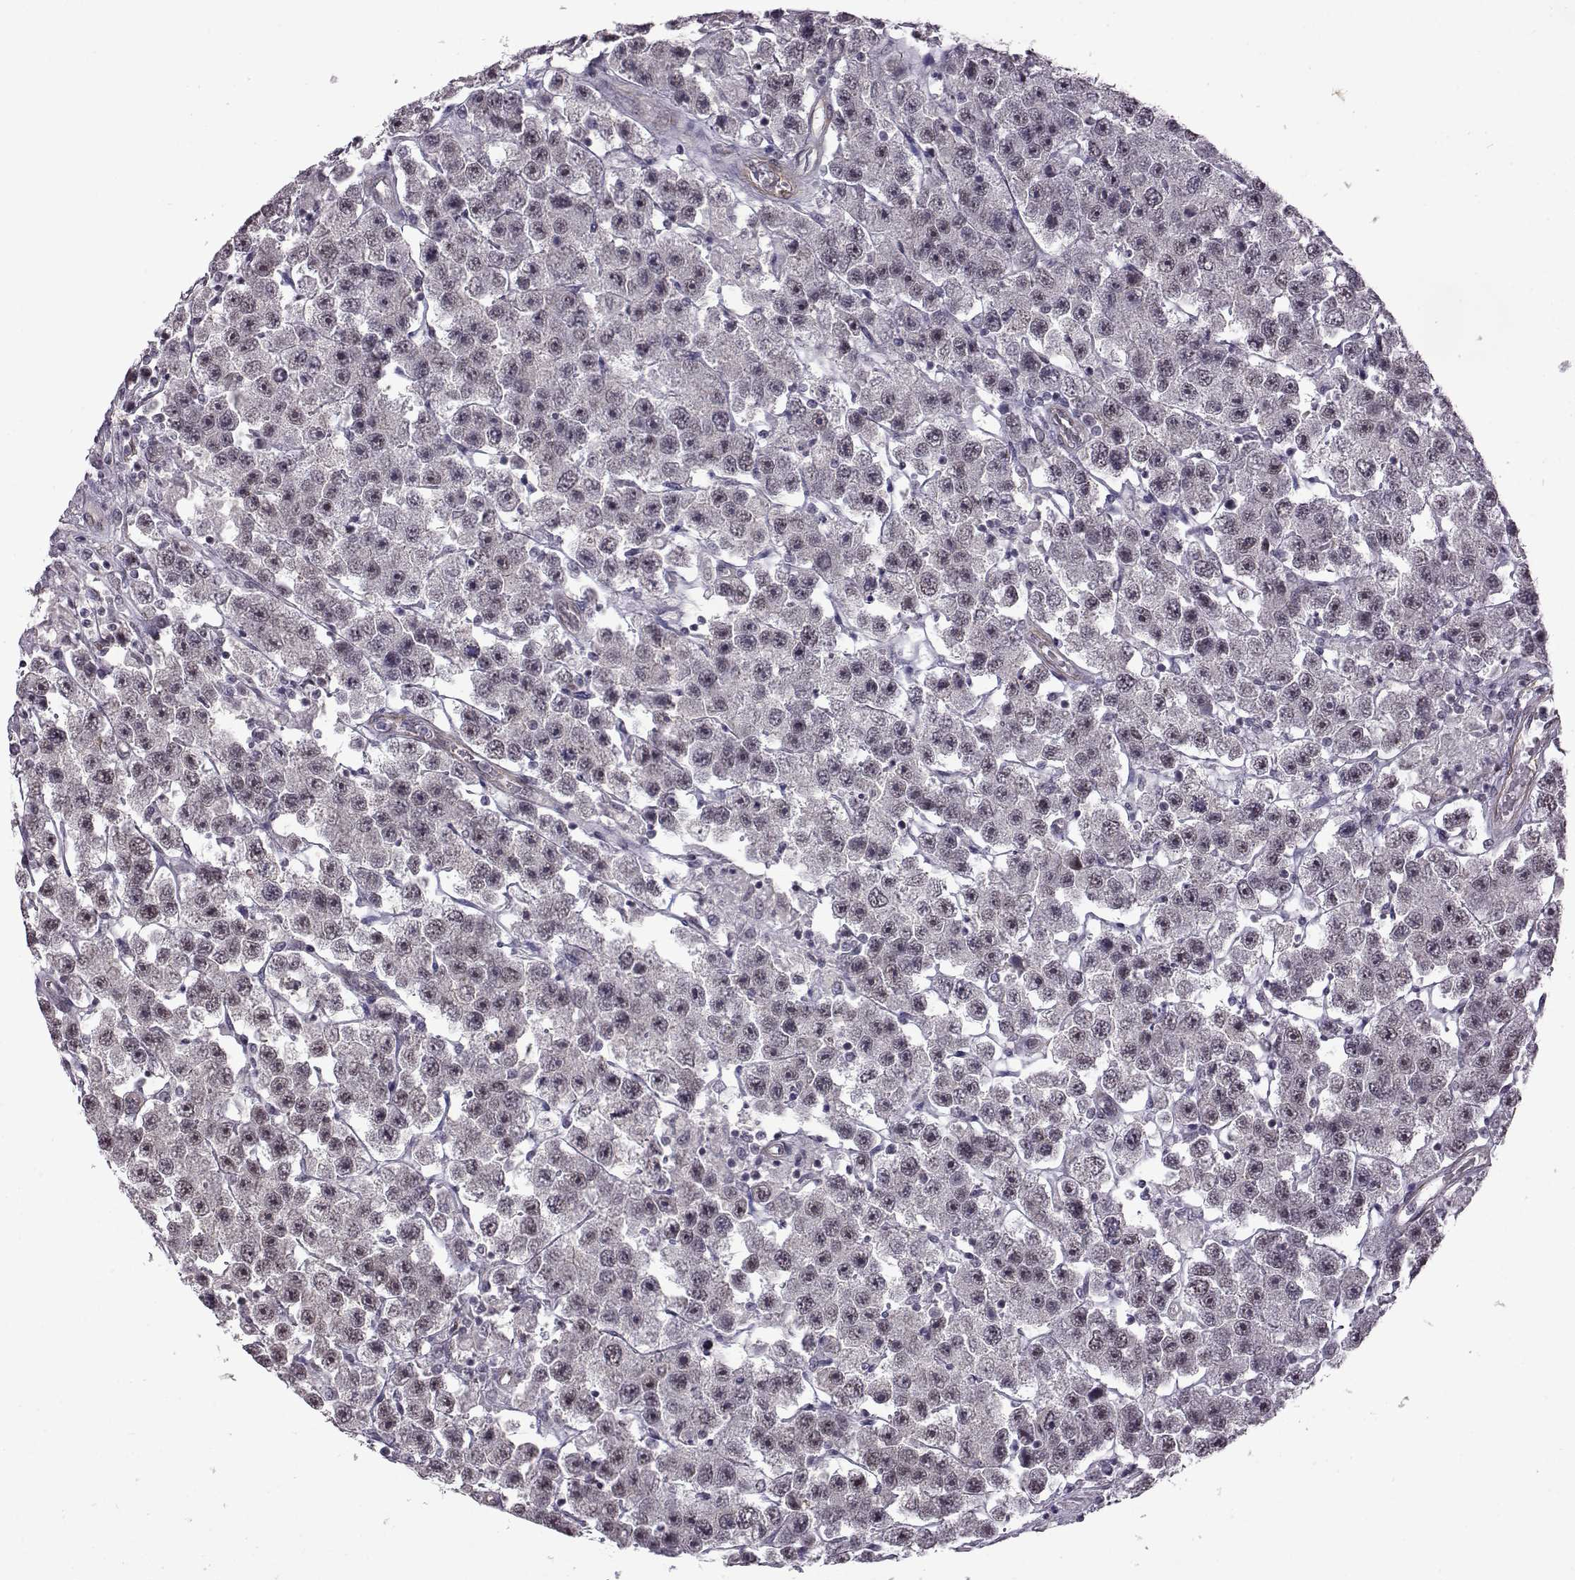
{"staining": {"intensity": "negative", "quantity": "none", "location": "none"}, "tissue": "testis cancer", "cell_type": "Tumor cells", "image_type": "cancer", "snomed": [{"axis": "morphology", "description": "Seminoma, NOS"}, {"axis": "topography", "description": "Testis"}], "caption": "Immunohistochemical staining of human testis cancer reveals no significant expression in tumor cells.", "gene": "SYNPO2", "patient": {"sex": "male", "age": 45}}